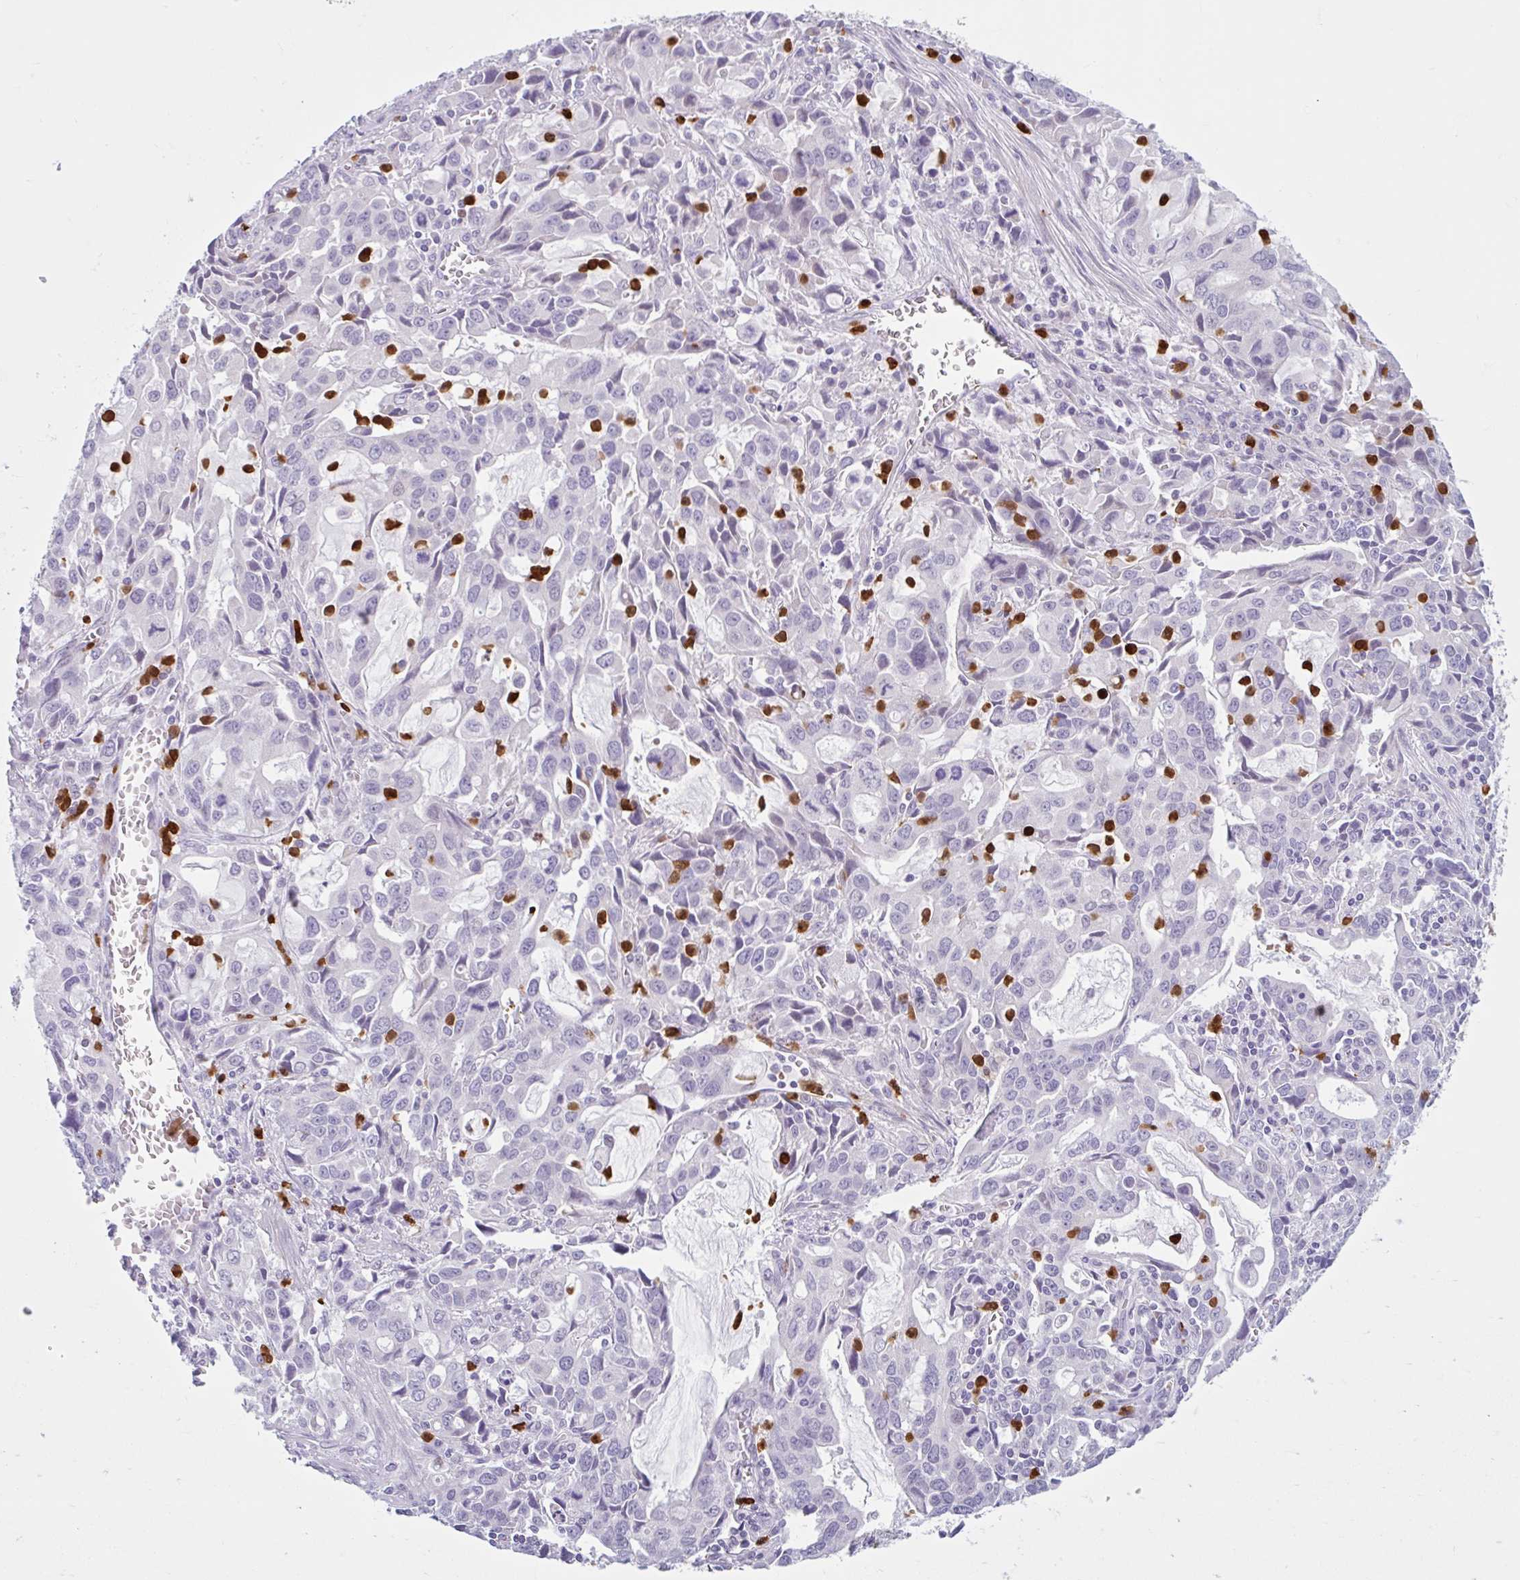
{"staining": {"intensity": "negative", "quantity": "none", "location": "none"}, "tissue": "stomach cancer", "cell_type": "Tumor cells", "image_type": "cancer", "snomed": [{"axis": "morphology", "description": "Adenocarcinoma, NOS"}, {"axis": "topography", "description": "Stomach, upper"}], "caption": "An image of human stomach cancer is negative for staining in tumor cells.", "gene": "CEP120", "patient": {"sex": "male", "age": 85}}